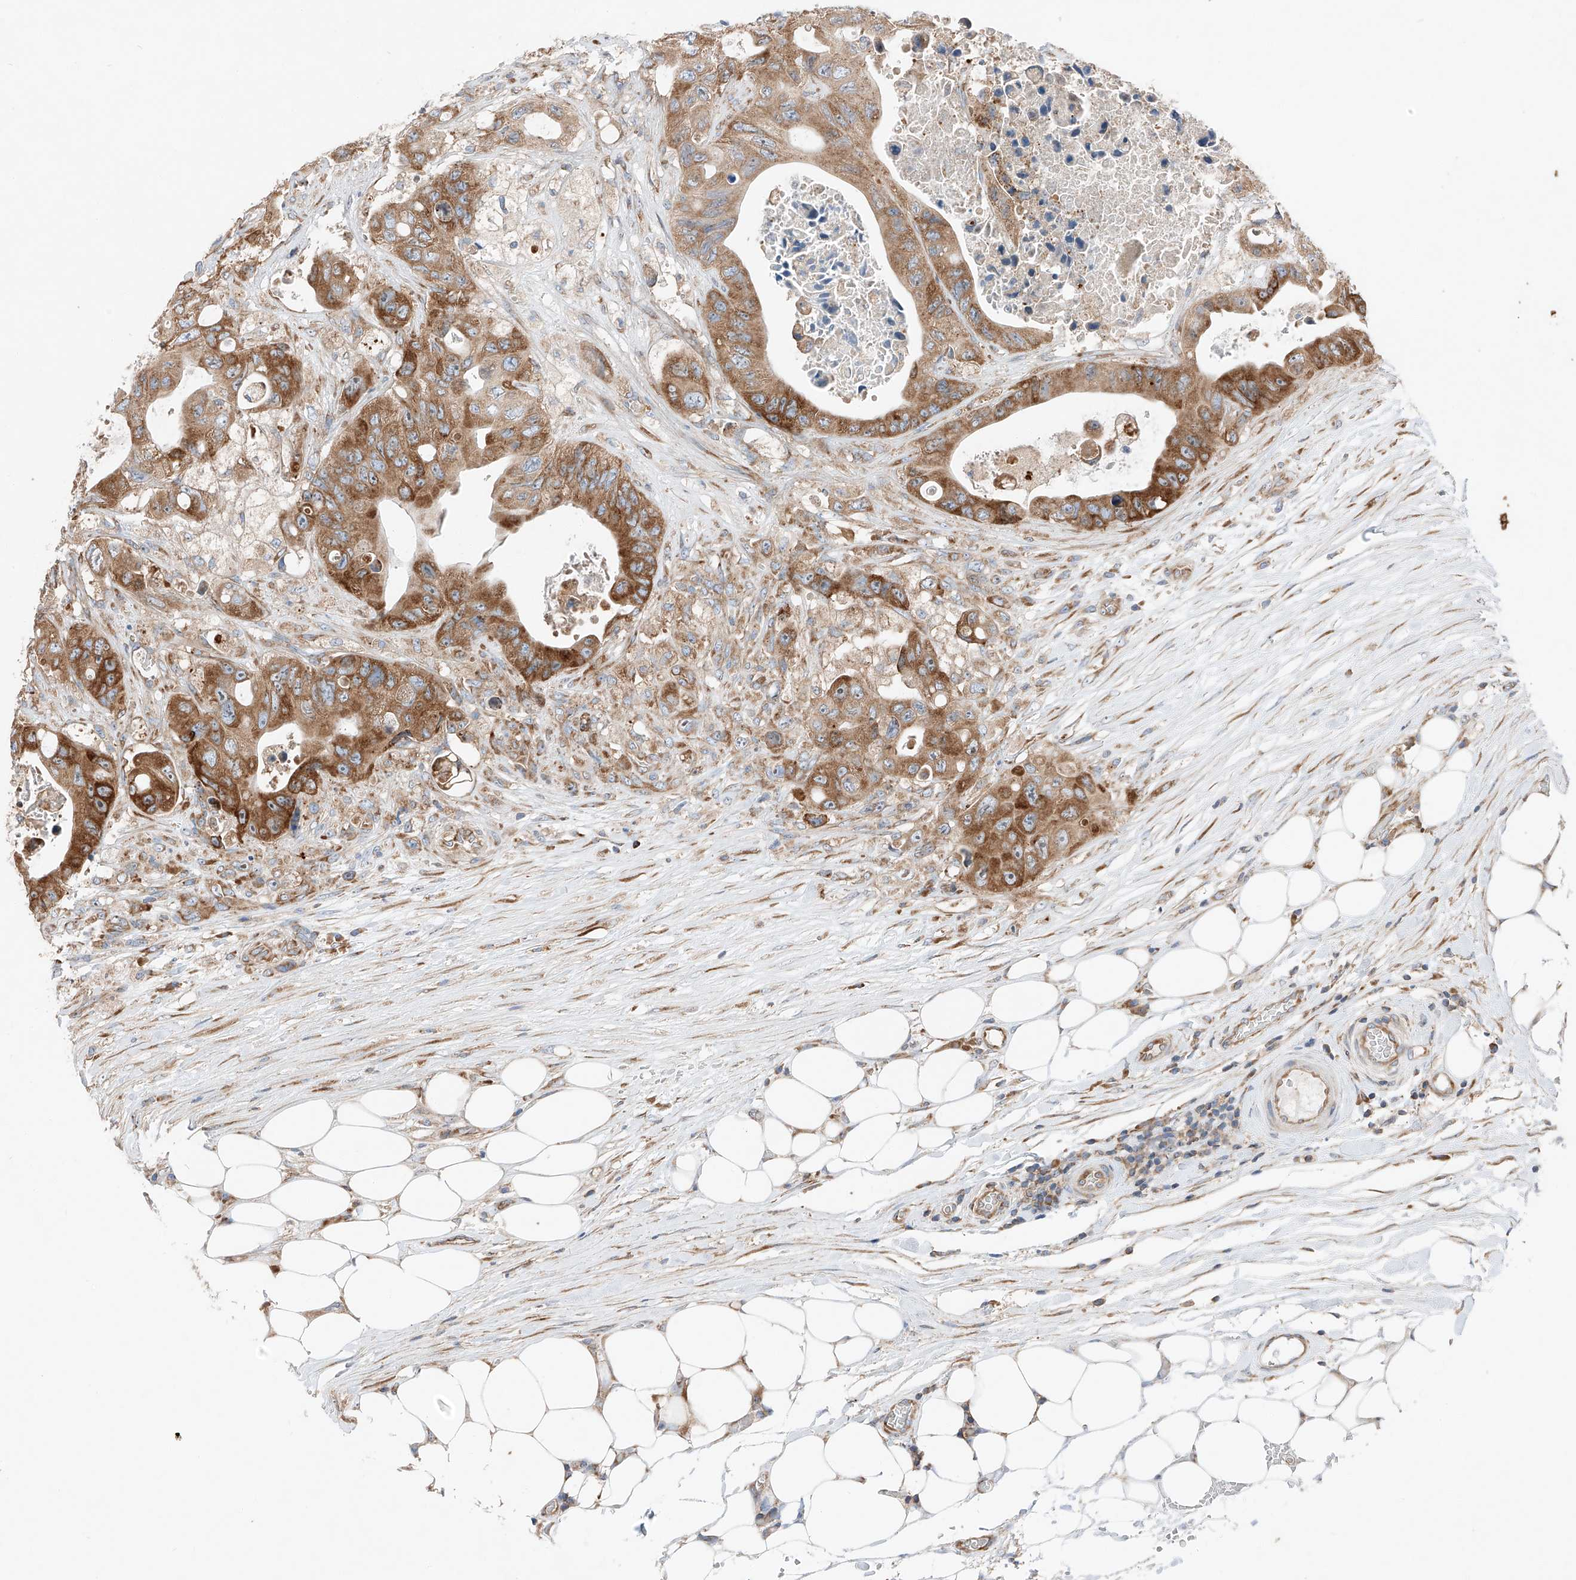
{"staining": {"intensity": "strong", "quantity": ">75%", "location": "cytoplasmic/membranous"}, "tissue": "colorectal cancer", "cell_type": "Tumor cells", "image_type": "cancer", "snomed": [{"axis": "morphology", "description": "Adenocarcinoma, NOS"}, {"axis": "topography", "description": "Colon"}], "caption": "Immunohistochemical staining of colorectal adenocarcinoma reveals high levels of strong cytoplasmic/membranous protein positivity in about >75% of tumor cells.", "gene": "ZC3H15", "patient": {"sex": "female", "age": 46}}